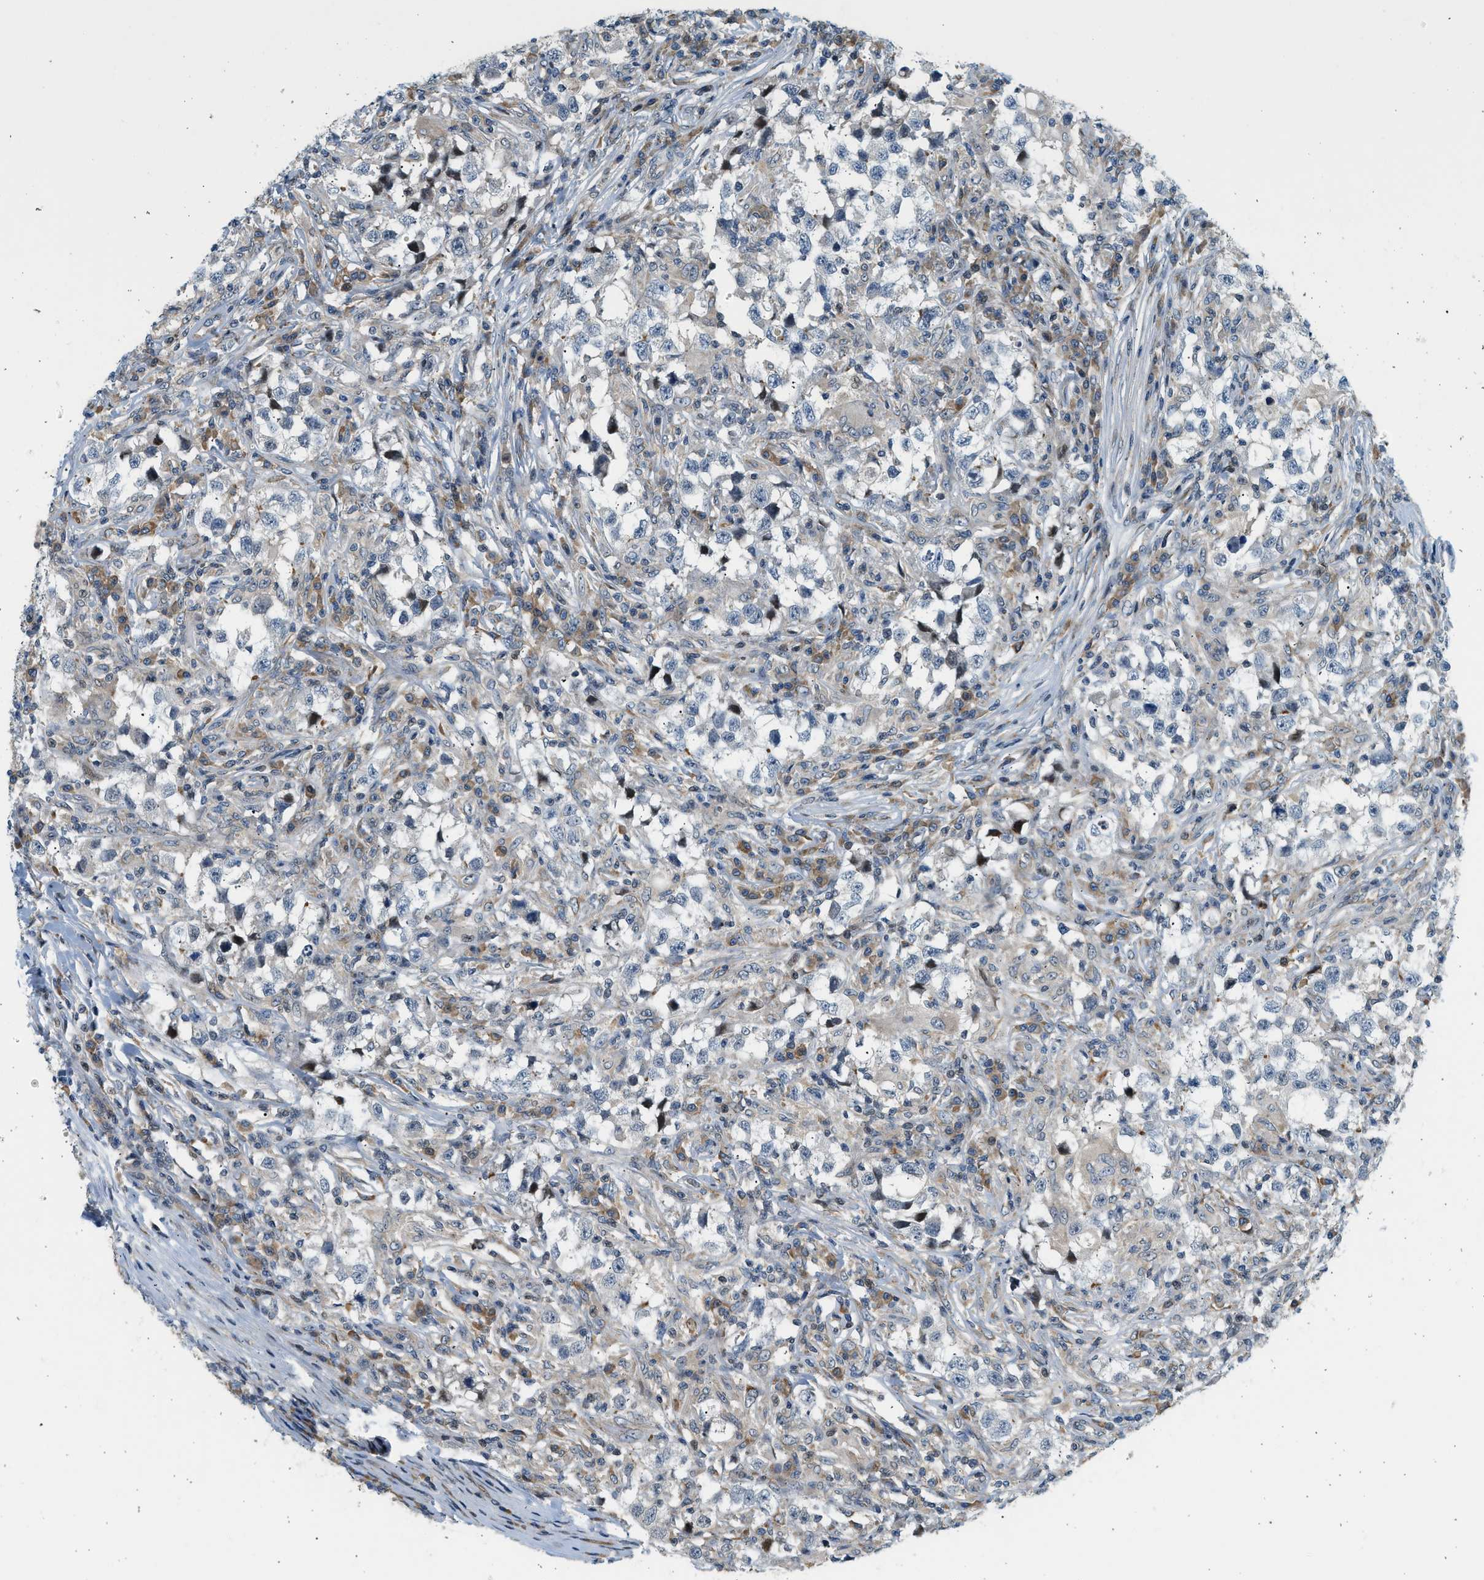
{"staining": {"intensity": "negative", "quantity": "none", "location": "none"}, "tissue": "testis cancer", "cell_type": "Tumor cells", "image_type": "cancer", "snomed": [{"axis": "morphology", "description": "Carcinoma, Embryonal, NOS"}, {"axis": "topography", "description": "Testis"}], "caption": "Testis cancer (embryonal carcinoma) was stained to show a protein in brown. There is no significant positivity in tumor cells.", "gene": "NRSN2", "patient": {"sex": "male", "age": 21}}